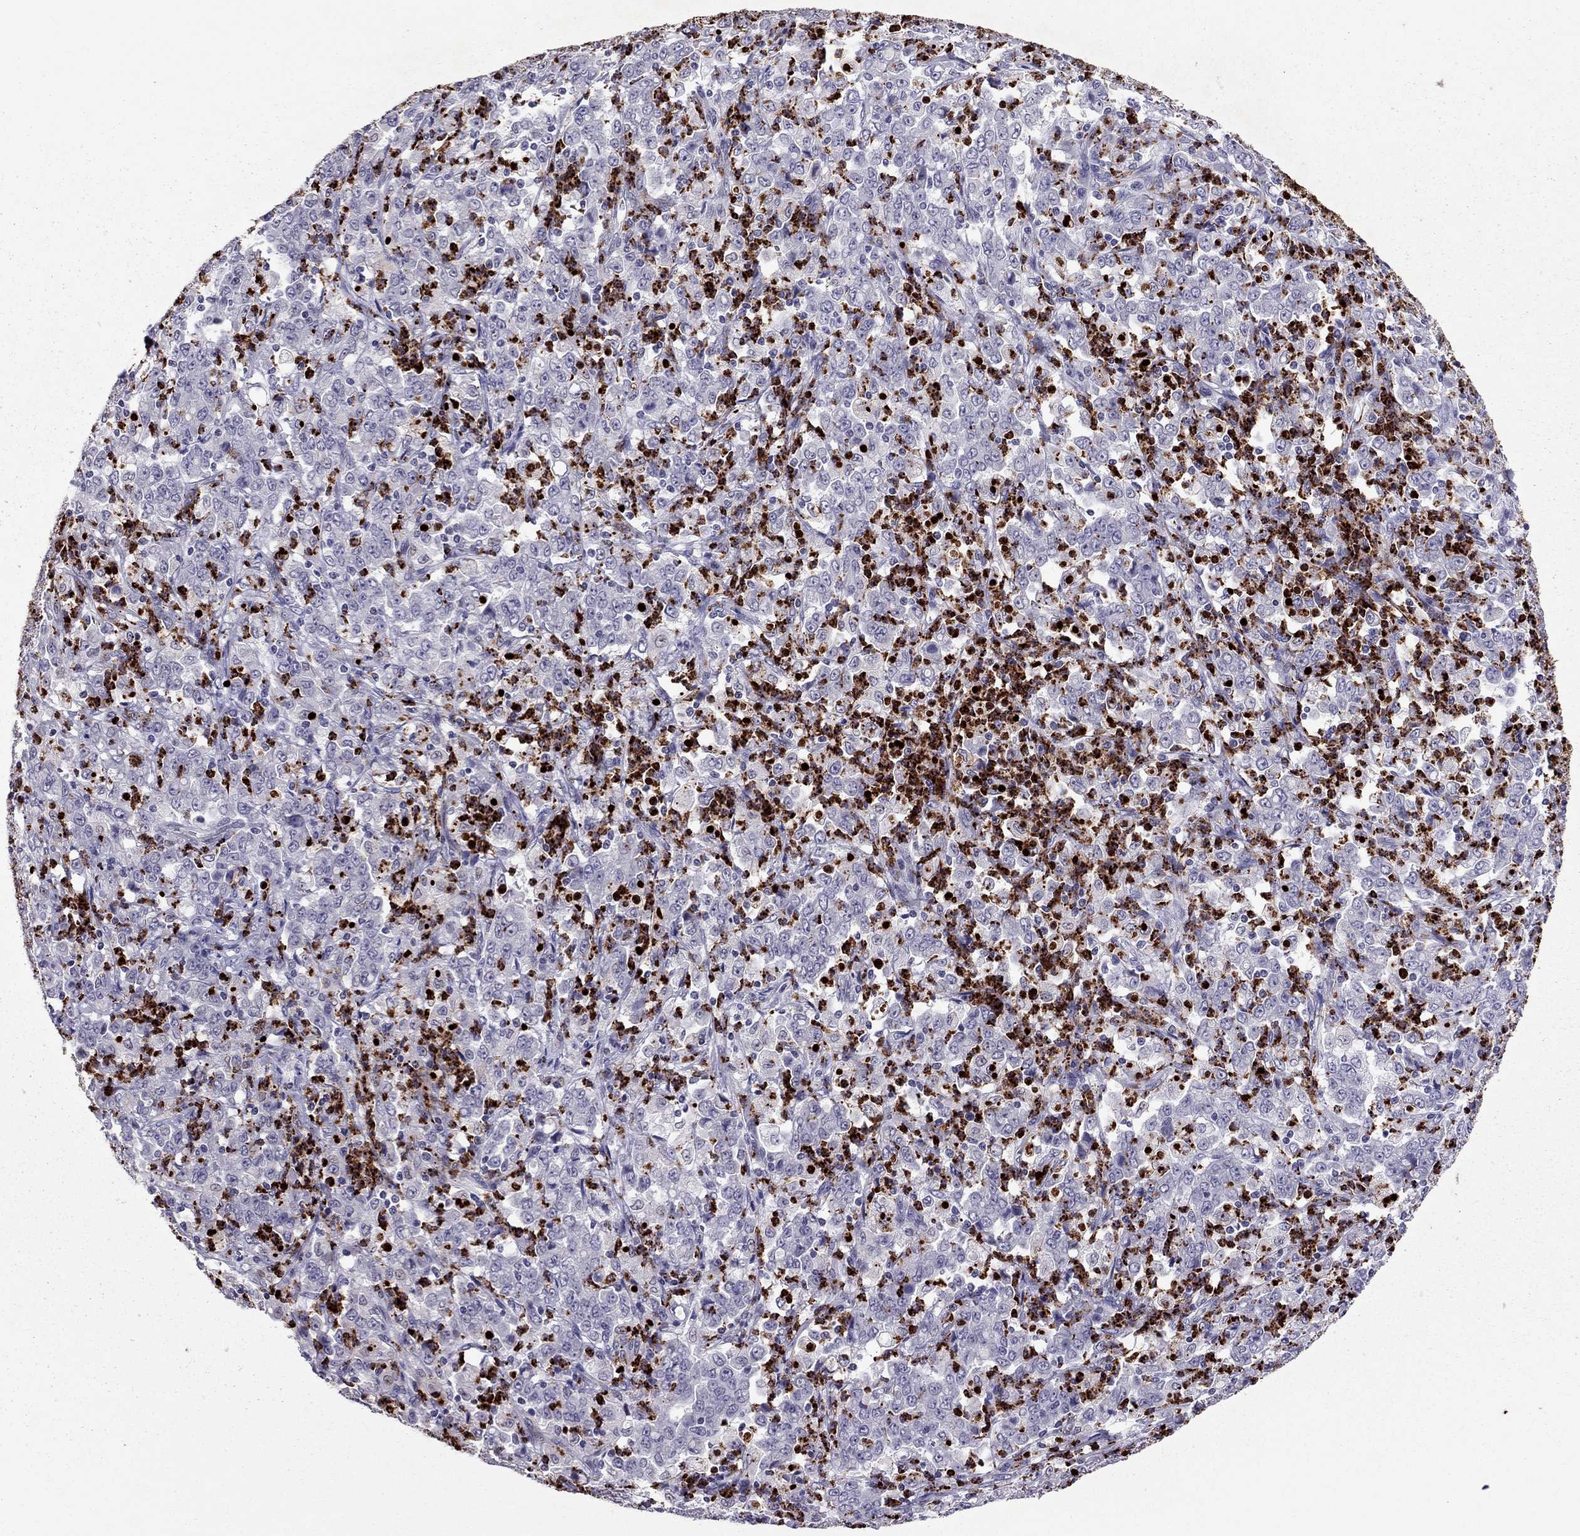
{"staining": {"intensity": "negative", "quantity": "none", "location": "none"}, "tissue": "stomach cancer", "cell_type": "Tumor cells", "image_type": "cancer", "snomed": [{"axis": "morphology", "description": "Adenocarcinoma, NOS"}, {"axis": "topography", "description": "Stomach, lower"}], "caption": "An immunohistochemistry (IHC) image of stomach cancer (adenocarcinoma) is shown. There is no staining in tumor cells of stomach cancer (adenocarcinoma).", "gene": "CCL27", "patient": {"sex": "female", "age": 71}}